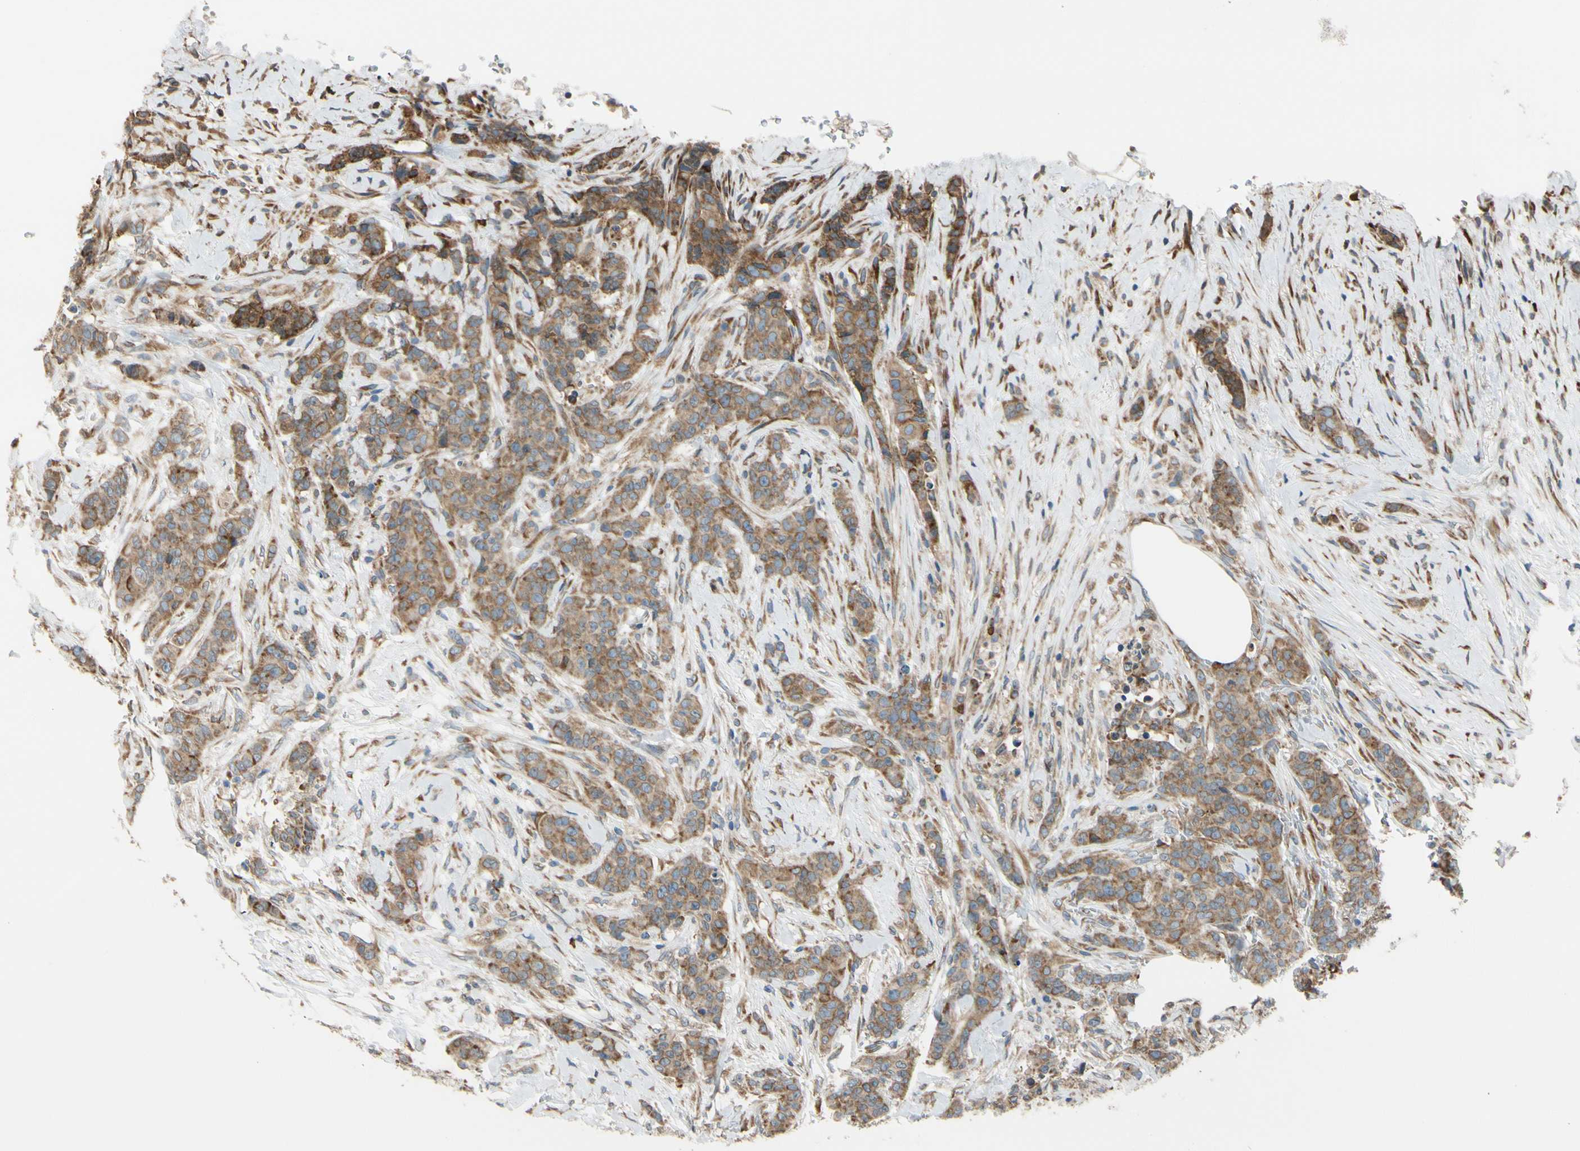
{"staining": {"intensity": "moderate", "quantity": ">75%", "location": "cytoplasmic/membranous"}, "tissue": "breast cancer", "cell_type": "Tumor cells", "image_type": "cancer", "snomed": [{"axis": "morphology", "description": "Duct carcinoma"}, {"axis": "topography", "description": "Breast"}], "caption": "An immunohistochemistry micrograph of neoplastic tissue is shown. Protein staining in brown labels moderate cytoplasmic/membranous positivity in breast cancer (invasive ductal carcinoma) within tumor cells.", "gene": "RPN2", "patient": {"sex": "female", "age": 40}}